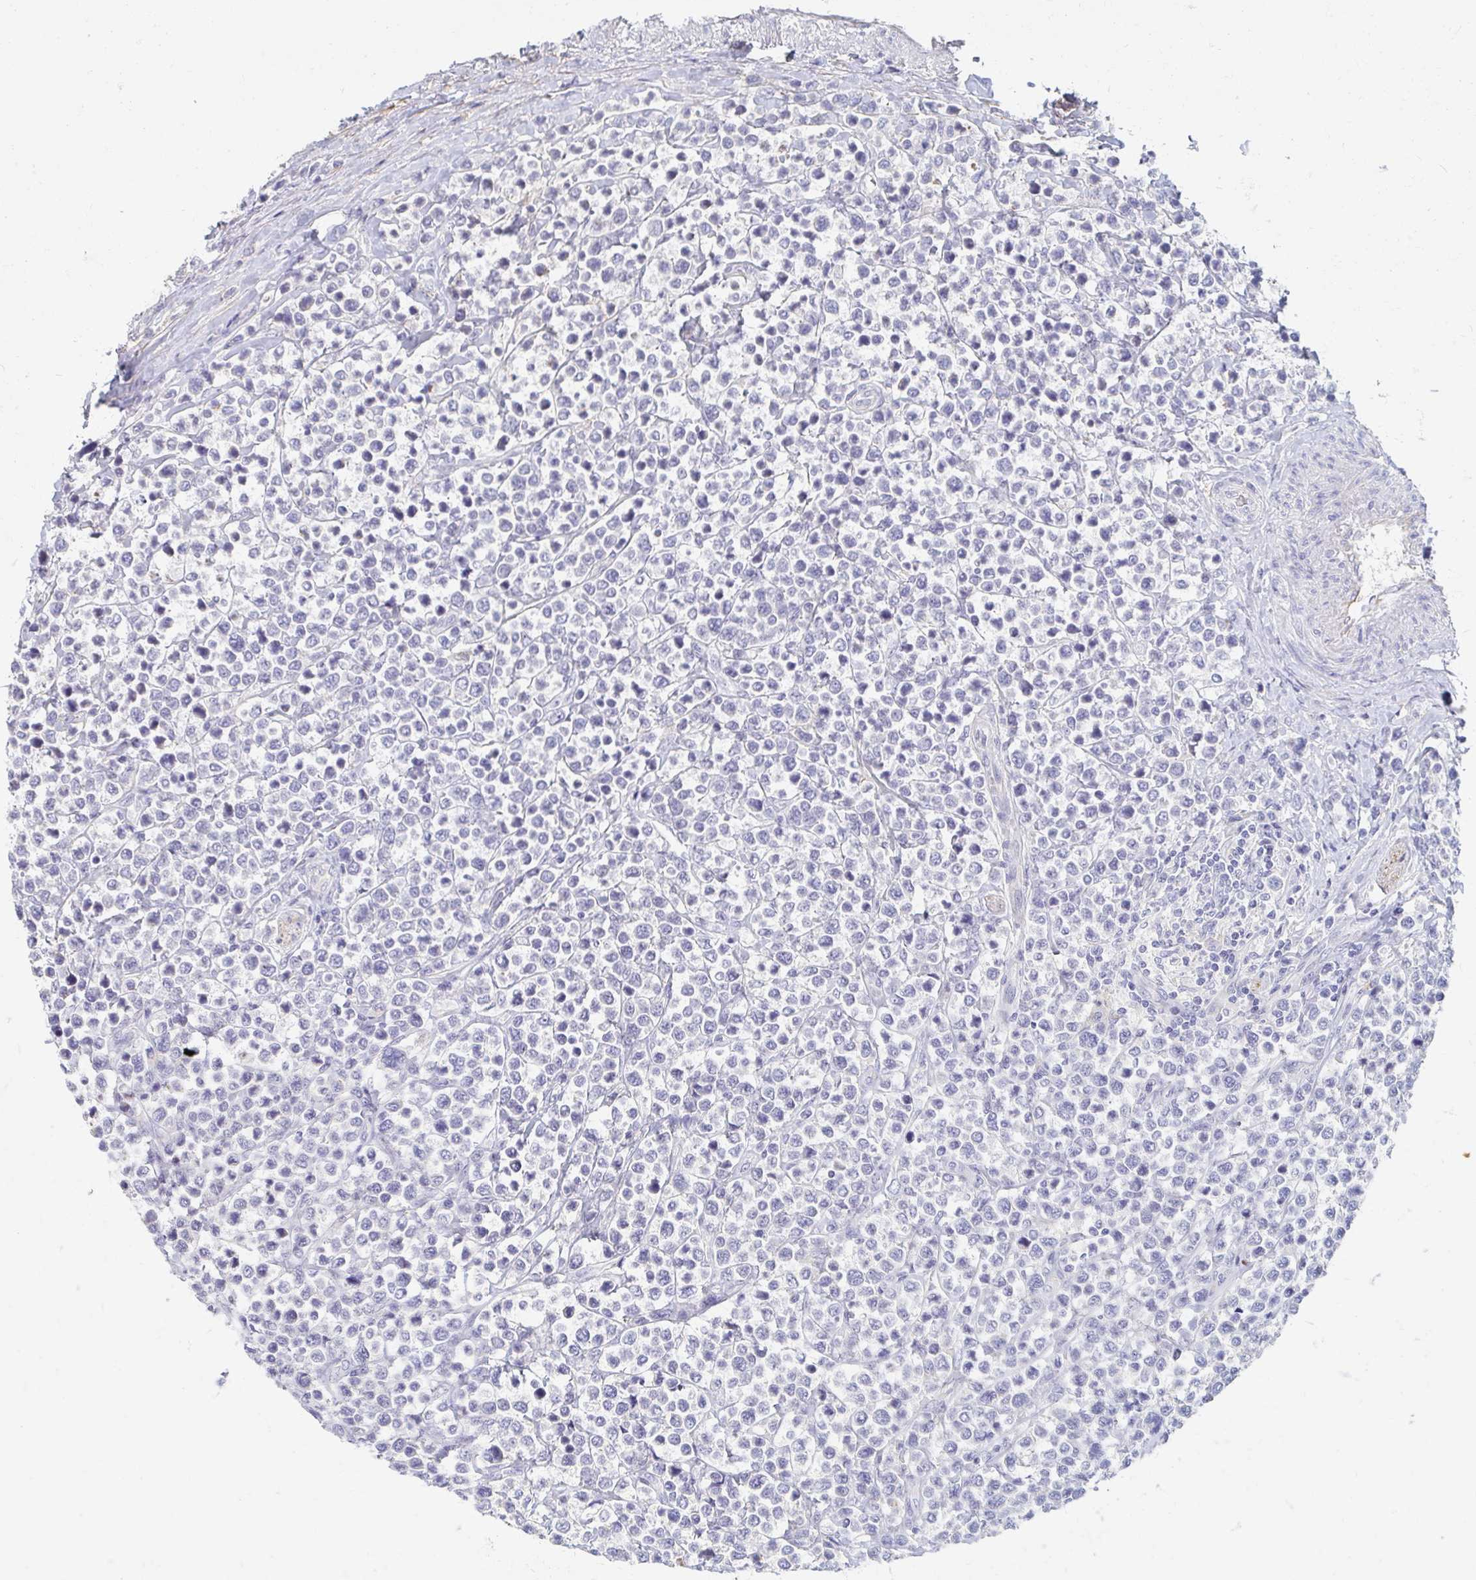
{"staining": {"intensity": "negative", "quantity": "none", "location": "none"}, "tissue": "lymphoma", "cell_type": "Tumor cells", "image_type": "cancer", "snomed": [{"axis": "morphology", "description": "Malignant lymphoma, non-Hodgkin's type, High grade"}, {"axis": "topography", "description": "Soft tissue"}], "caption": "Histopathology image shows no protein positivity in tumor cells of high-grade malignant lymphoma, non-Hodgkin's type tissue. (Brightfield microscopy of DAB immunohistochemistry (IHC) at high magnification).", "gene": "MYLK2", "patient": {"sex": "female", "age": 56}}